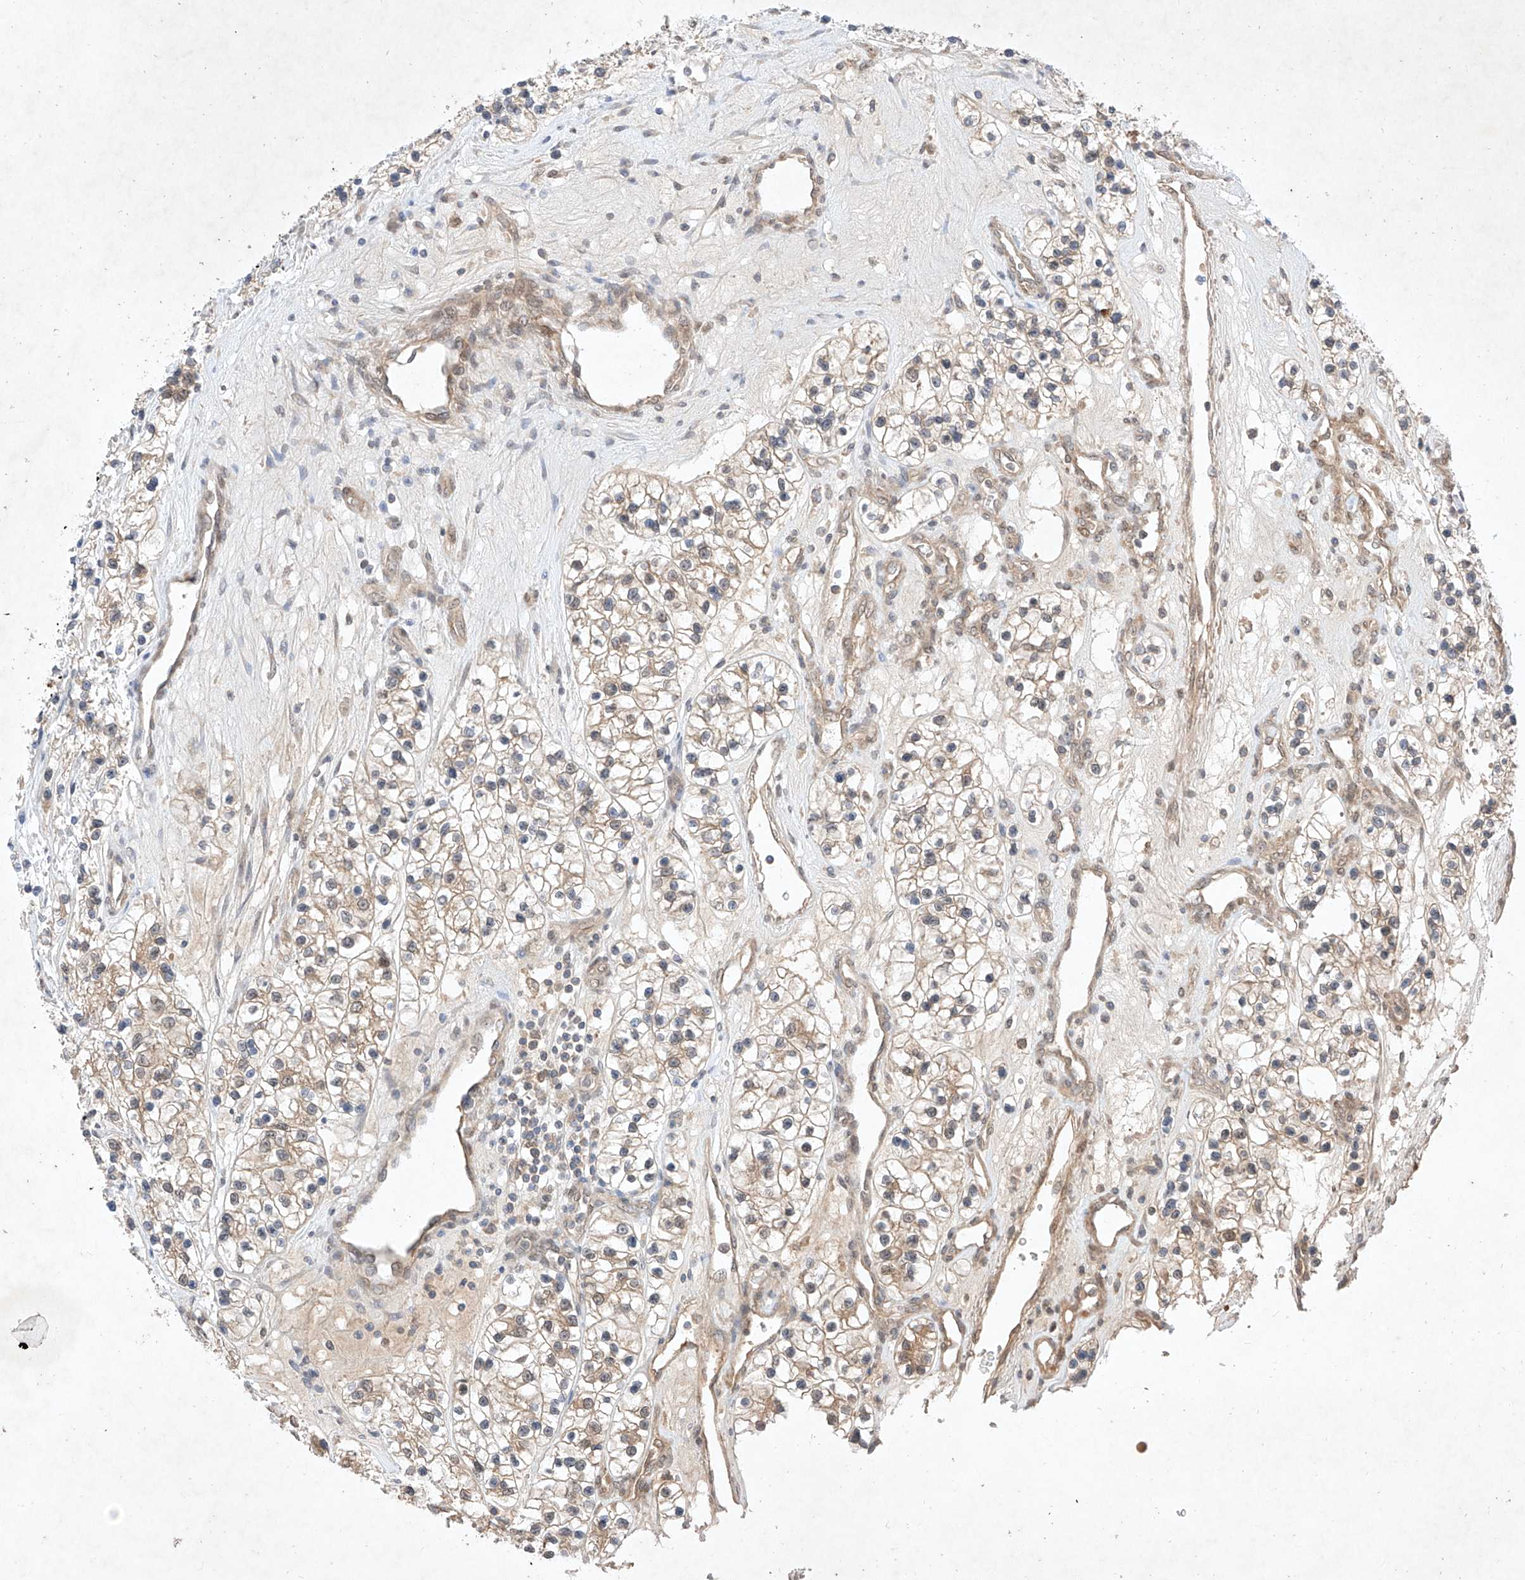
{"staining": {"intensity": "weak", "quantity": "25%-75%", "location": "cytoplasmic/membranous"}, "tissue": "renal cancer", "cell_type": "Tumor cells", "image_type": "cancer", "snomed": [{"axis": "morphology", "description": "Adenocarcinoma, NOS"}, {"axis": "topography", "description": "Kidney"}], "caption": "Renal adenocarcinoma stained with a protein marker demonstrates weak staining in tumor cells.", "gene": "ZNF124", "patient": {"sex": "female", "age": 57}}